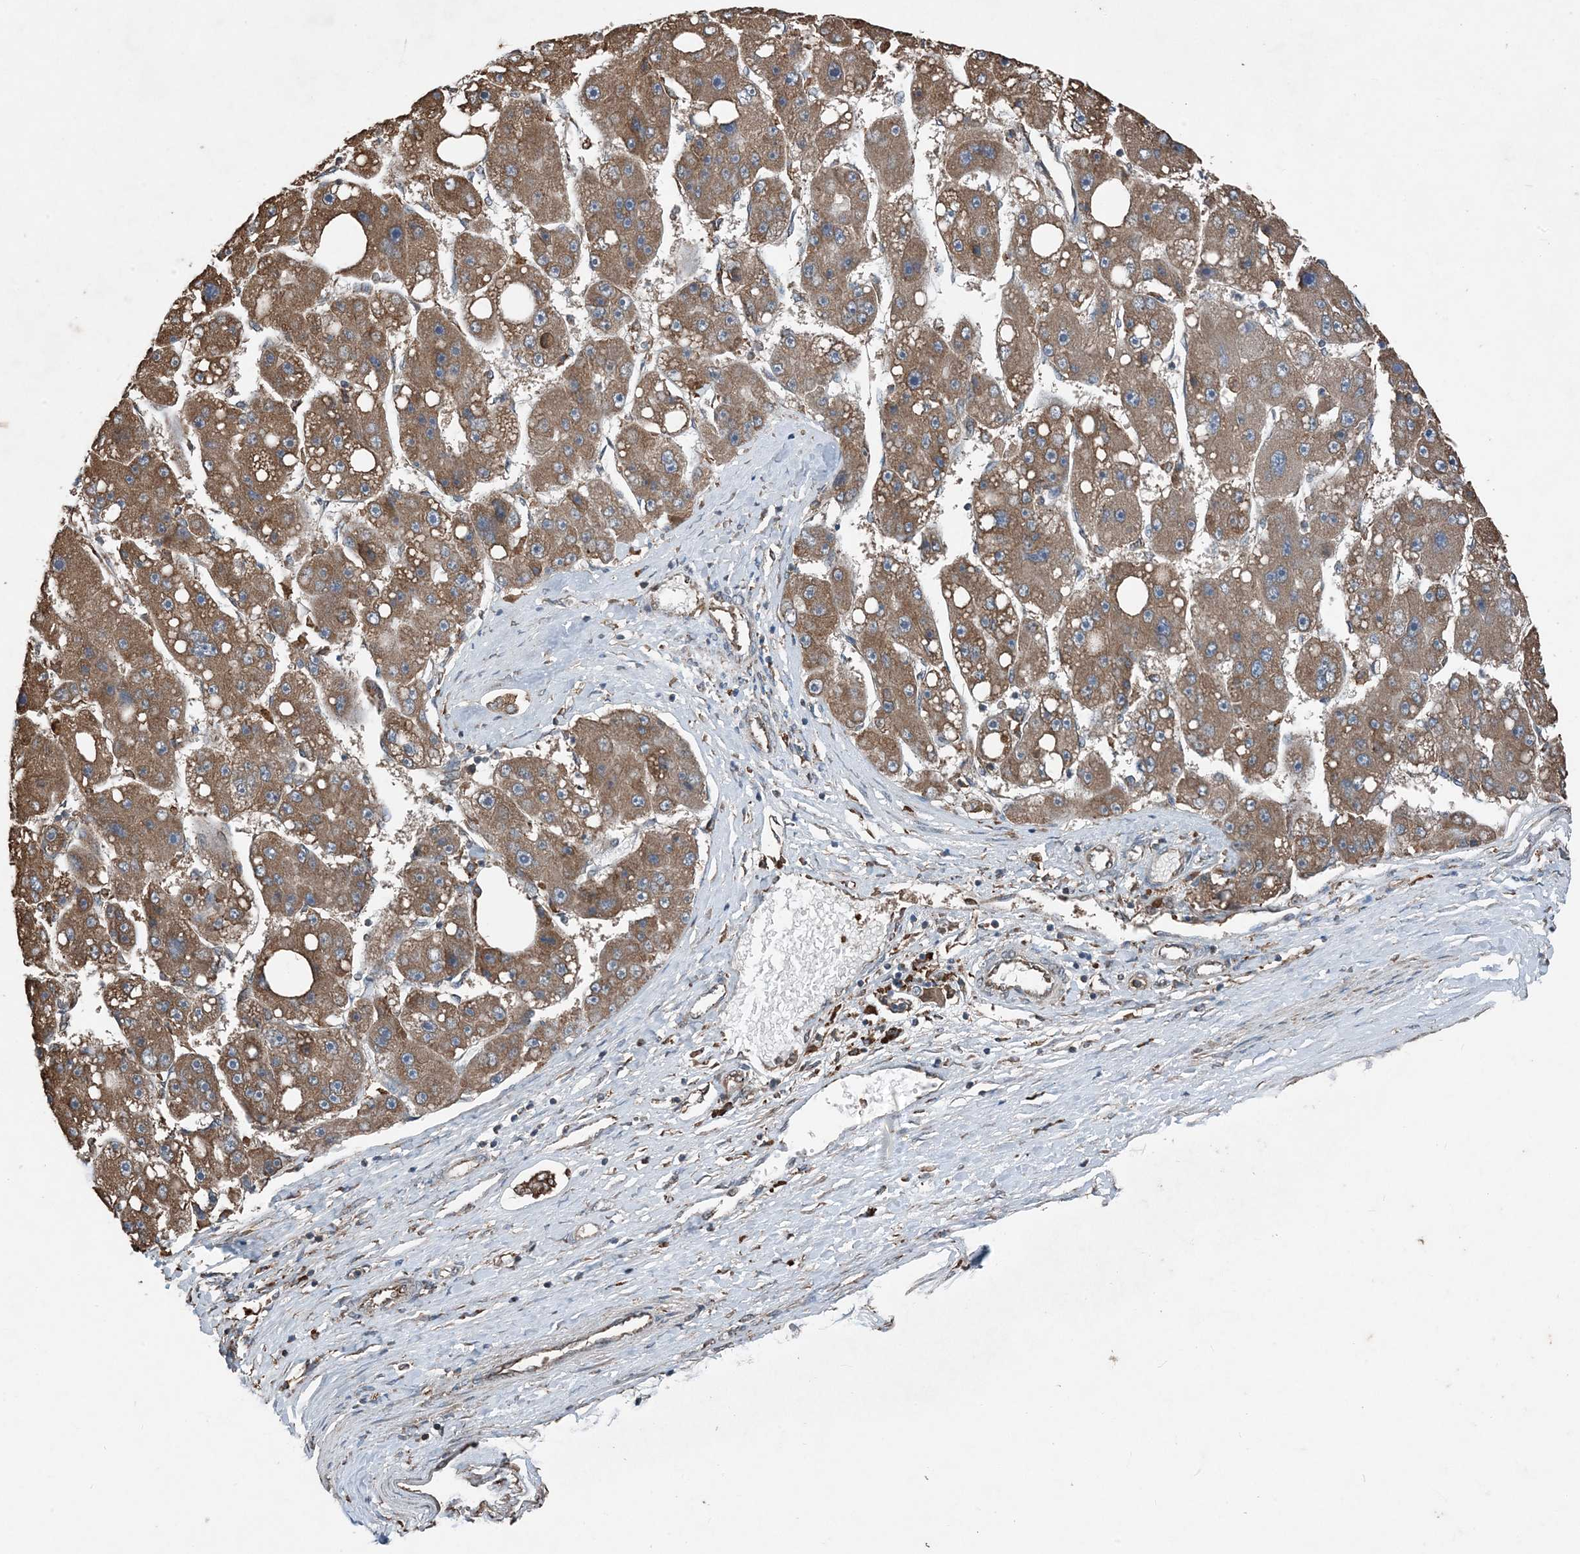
{"staining": {"intensity": "moderate", "quantity": ">75%", "location": "cytoplasmic/membranous"}, "tissue": "liver cancer", "cell_type": "Tumor cells", "image_type": "cancer", "snomed": [{"axis": "morphology", "description": "Carcinoma, Hepatocellular, NOS"}, {"axis": "topography", "description": "Liver"}], "caption": "Brown immunohistochemical staining in human hepatocellular carcinoma (liver) shows moderate cytoplasmic/membranous expression in about >75% of tumor cells. (DAB (3,3'-diaminobenzidine) IHC with brightfield microscopy, high magnification).", "gene": "PDIA6", "patient": {"sex": "female", "age": 61}}